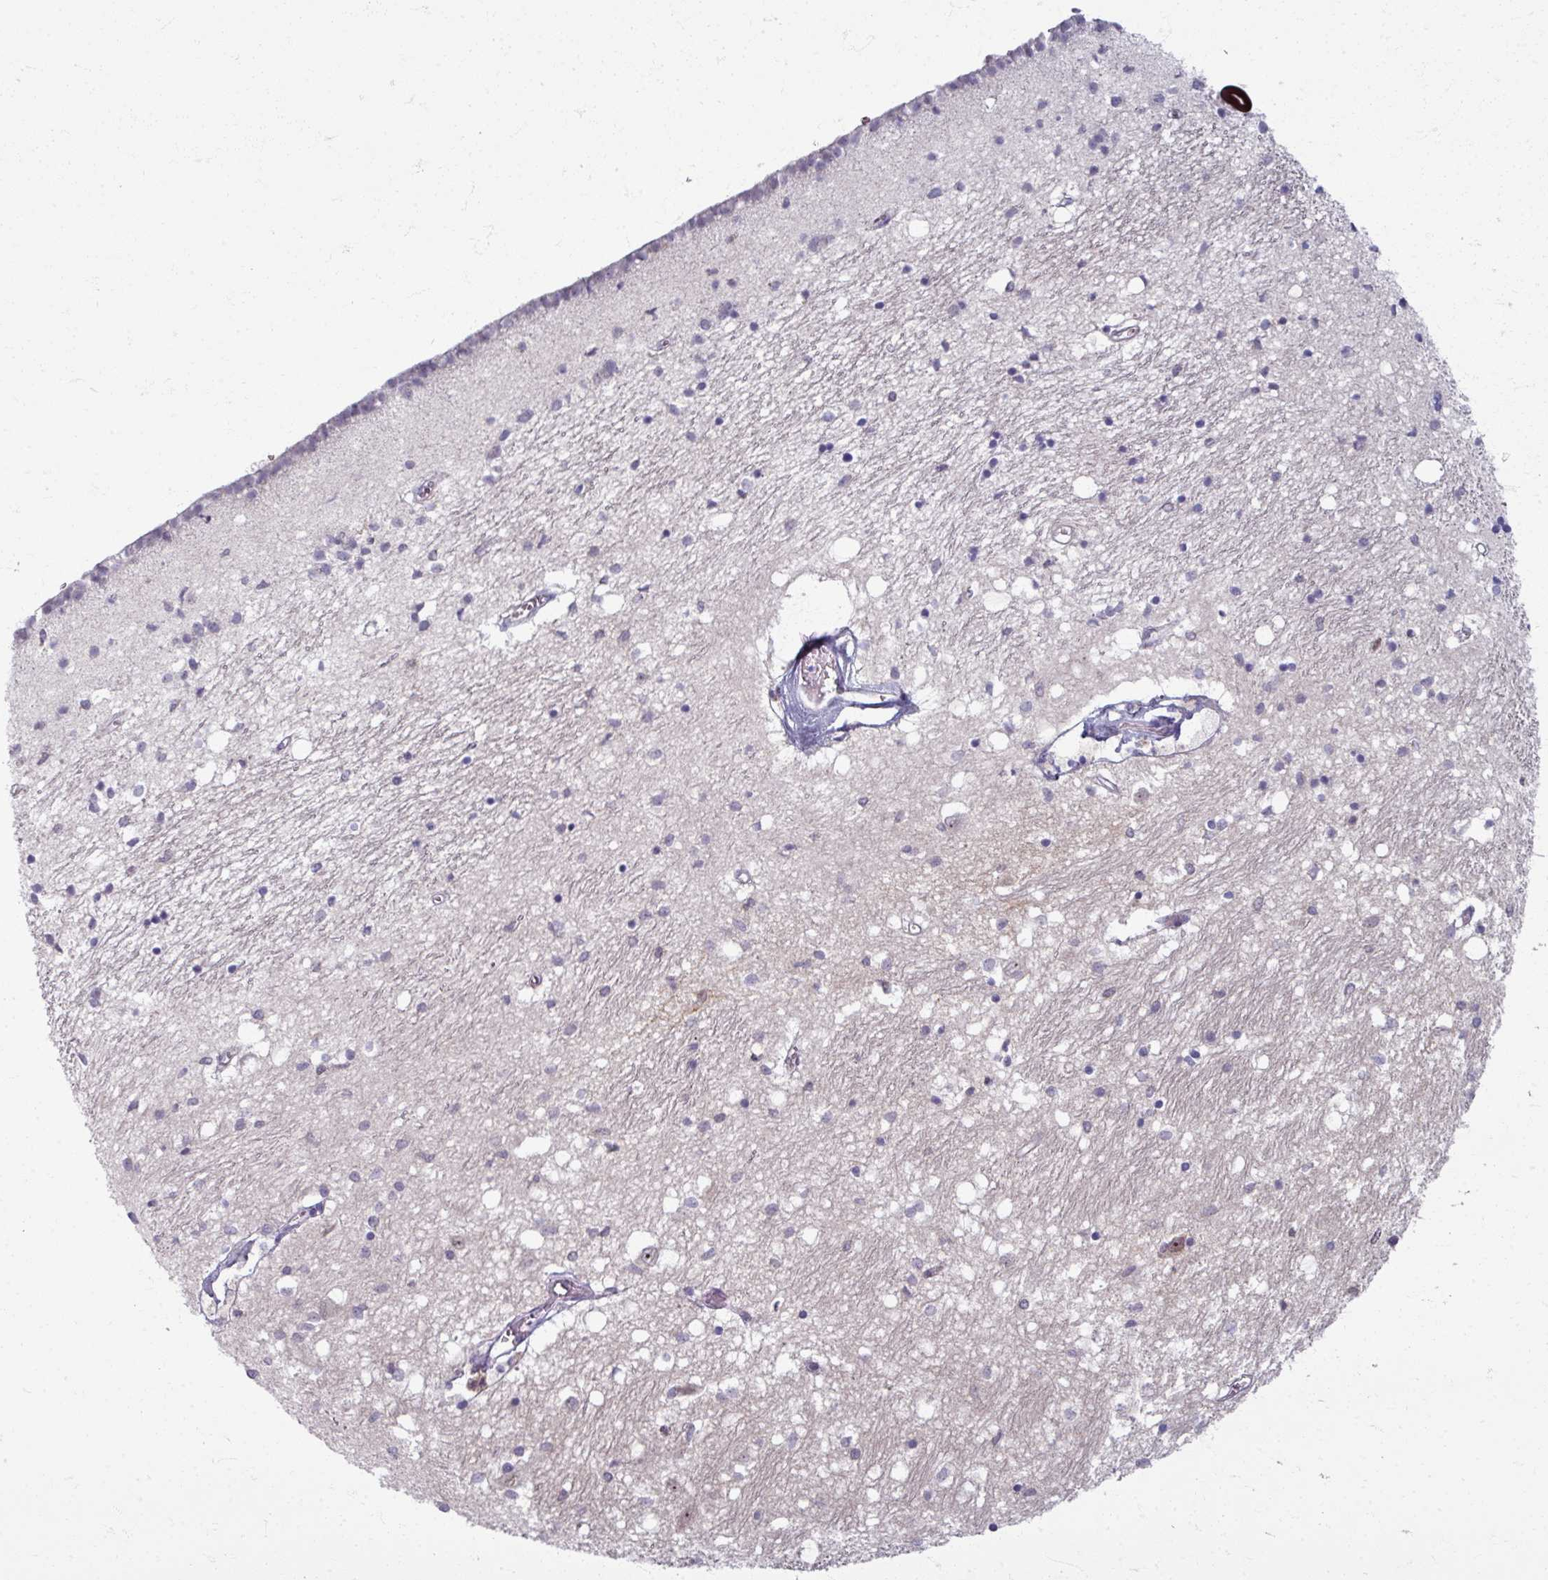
{"staining": {"intensity": "negative", "quantity": "none", "location": "none"}, "tissue": "caudate", "cell_type": "Glial cells", "image_type": "normal", "snomed": [{"axis": "morphology", "description": "Normal tissue, NOS"}, {"axis": "topography", "description": "Lateral ventricle wall"}], "caption": "Caudate was stained to show a protein in brown. There is no significant staining in glial cells.", "gene": "TTLL7", "patient": {"sex": "male", "age": 70}}